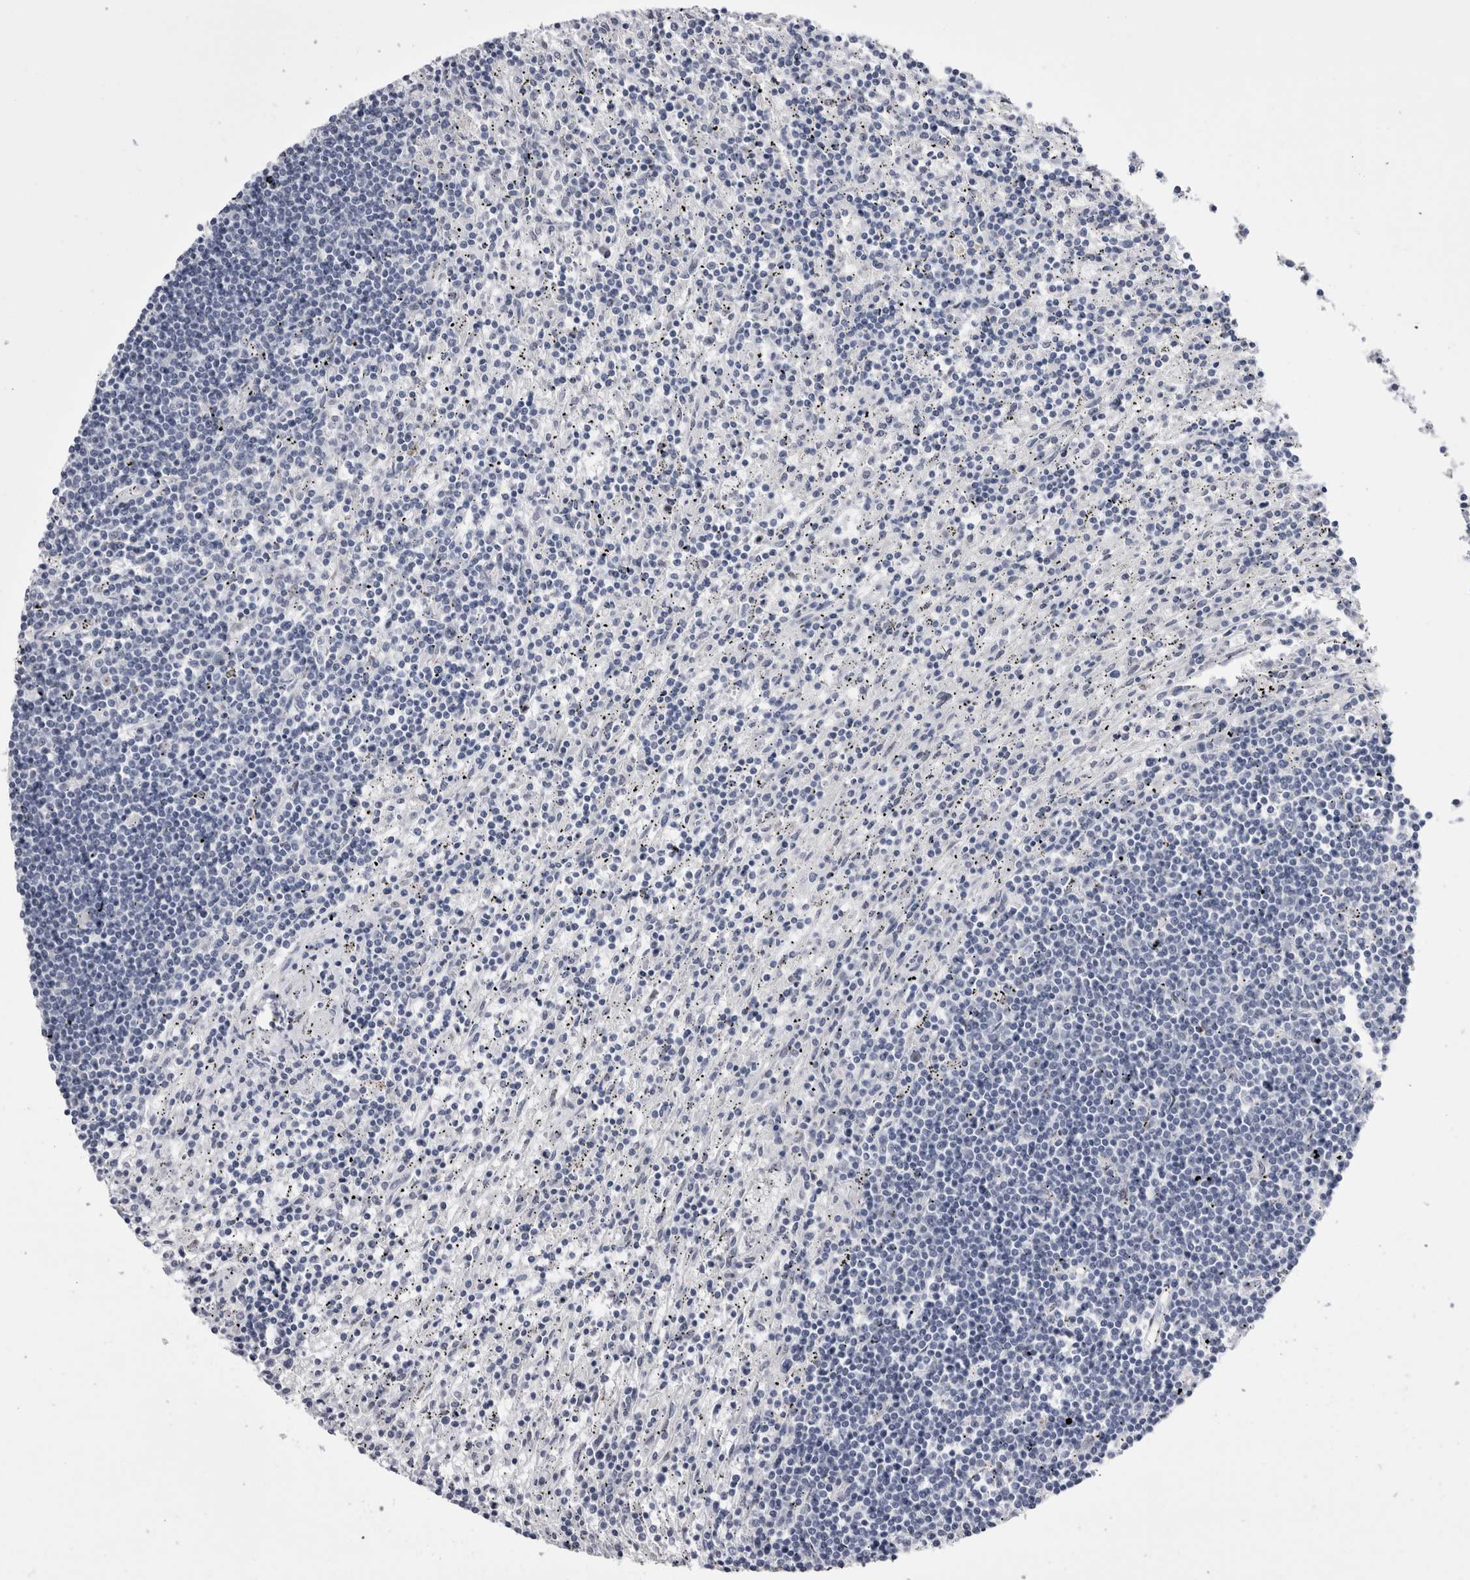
{"staining": {"intensity": "negative", "quantity": "none", "location": "none"}, "tissue": "lymphoma", "cell_type": "Tumor cells", "image_type": "cancer", "snomed": [{"axis": "morphology", "description": "Malignant lymphoma, non-Hodgkin's type, Low grade"}, {"axis": "topography", "description": "Spleen"}], "caption": "The image demonstrates no significant expression in tumor cells of malignant lymphoma, non-Hodgkin's type (low-grade). (IHC, brightfield microscopy, high magnification).", "gene": "PWP2", "patient": {"sex": "male", "age": 76}}